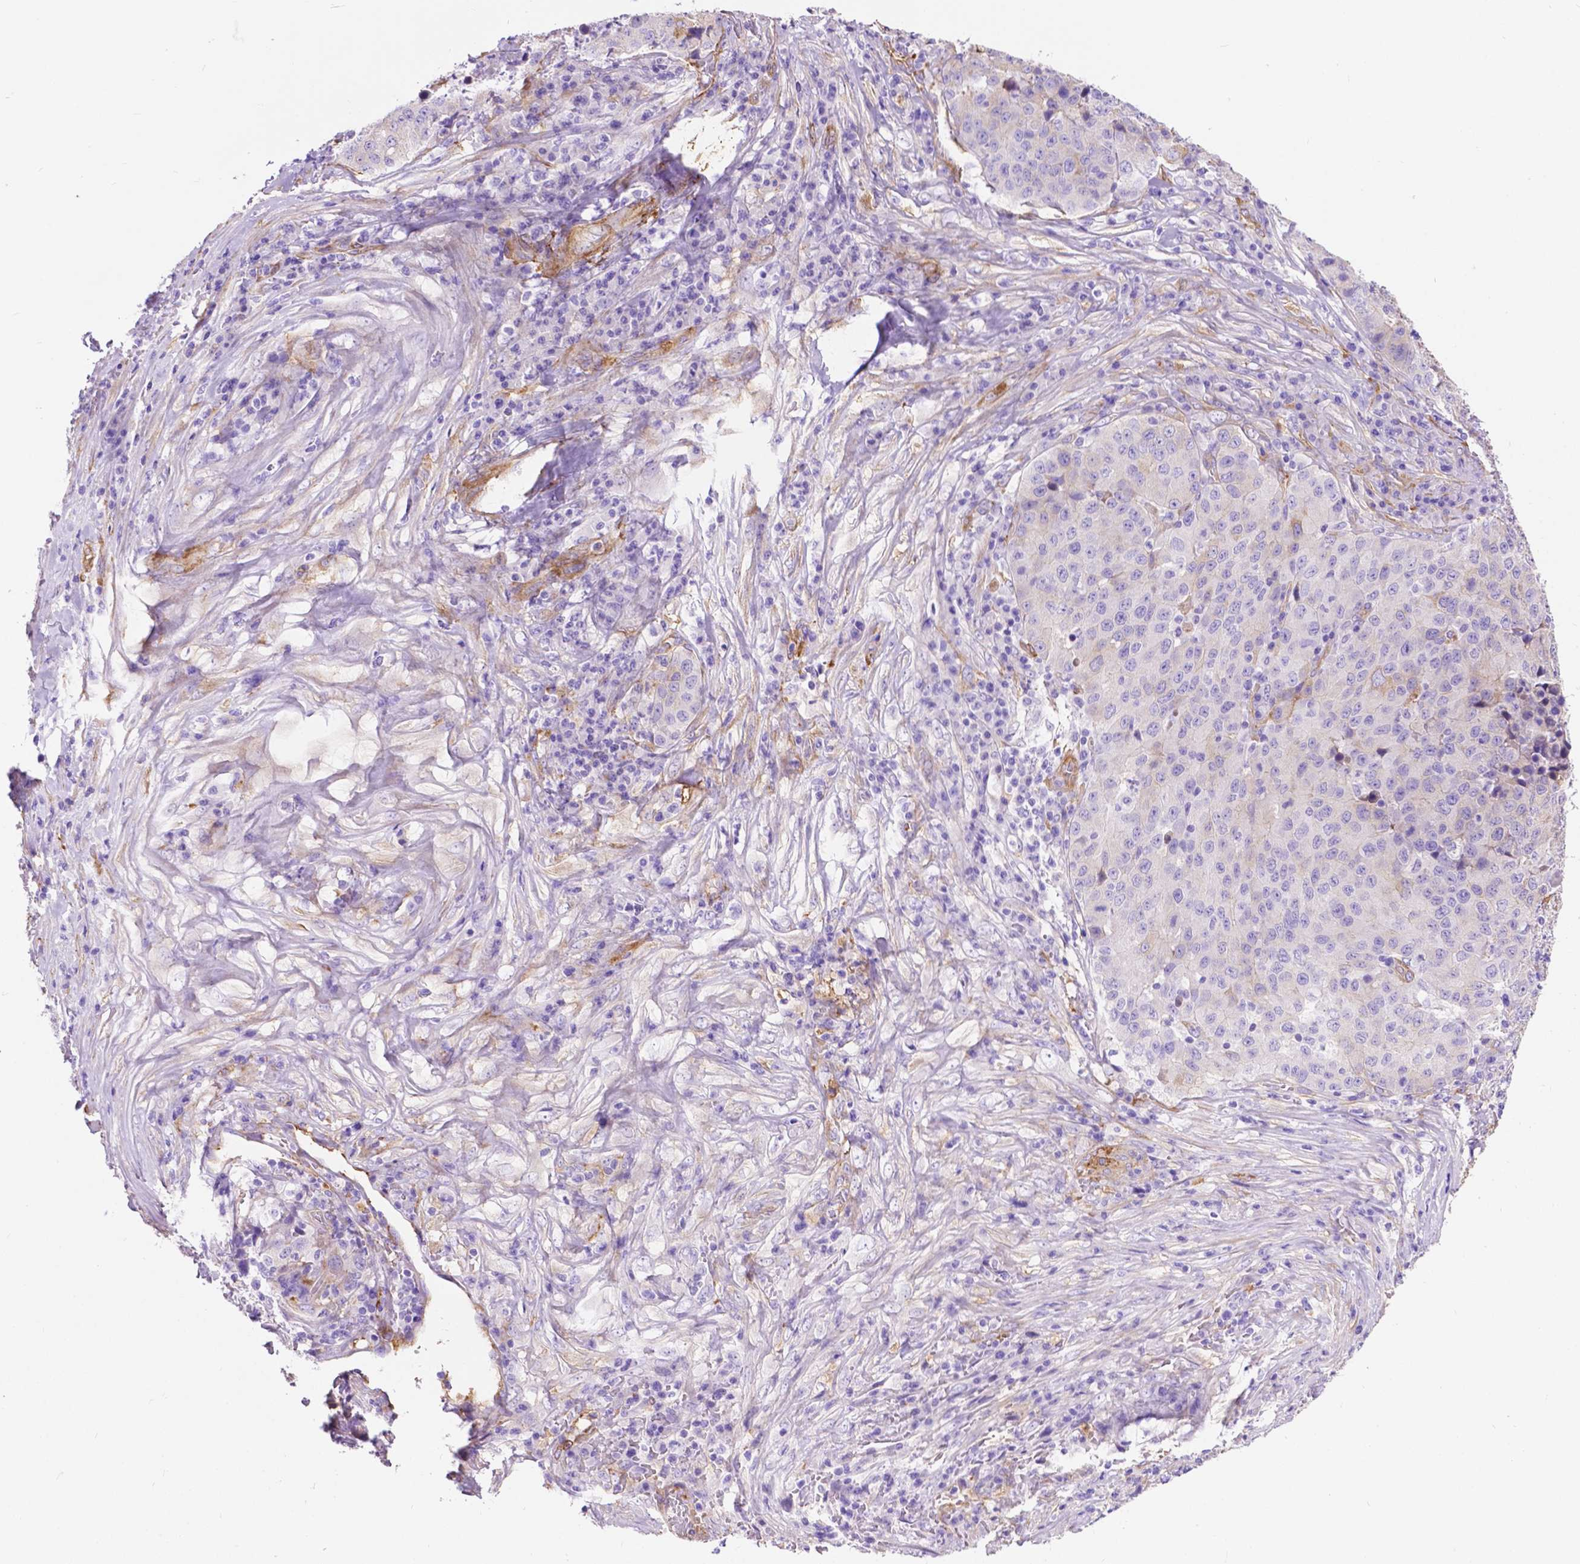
{"staining": {"intensity": "weak", "quantity": "25%-75%", "location": "cytoplasmic/membranous"}, "tissue": "stomach cancer", "cell_type": "Tumor cells", "image_type": "cancer", "snomed": [{"axis": "morphology", "description": "Adenocarcinoma, NOS"}, {"axis": "topography", "description": "Stomach"}], "caption": "Approximately 25%-75% of tumor cells in human stomach cancer (adenocarcinoma) show weak cytoplasmic/membranous protein staining as visualized by brown immunohistochemical staining.", "gene": "PCDHA12", "patient": {"sex": "male", "age": 71}}